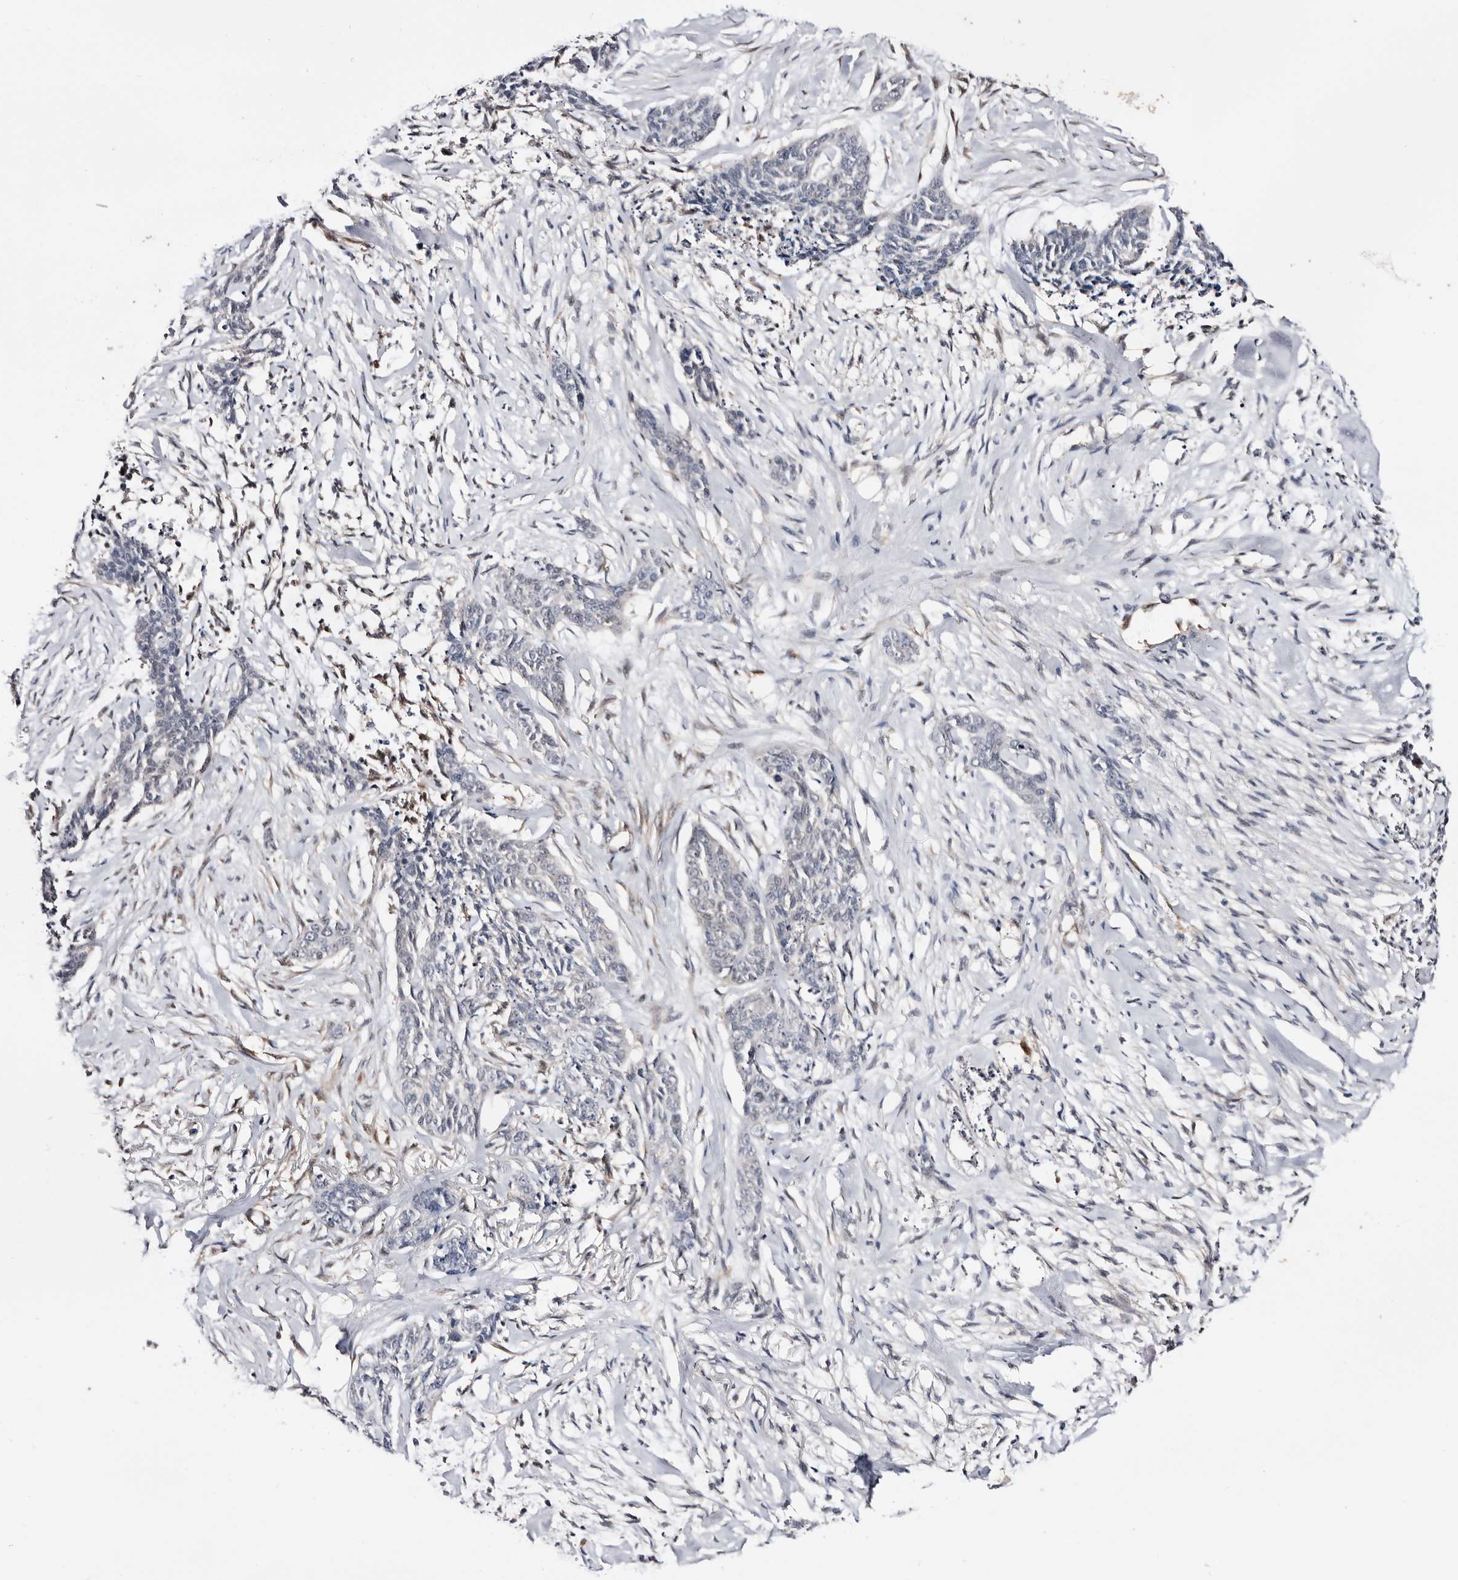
{"staining": {"intensity": "negative", "quantity": "none", "location": "none"}, "tissue": "skin cancer", "cell_type": "Tumor cells", "image_type": "cancer", "snomed": [{"axis": "morphology", "description": "Basal cell carcinoma"}, {"axis": "topography", "description": "Skin"}], "caption": "Tumor cells show no significant protein positivity in skin basal cell carcinoma.", "gene": "TP53I3", "patient": {"sex": "female", "age": 64}}